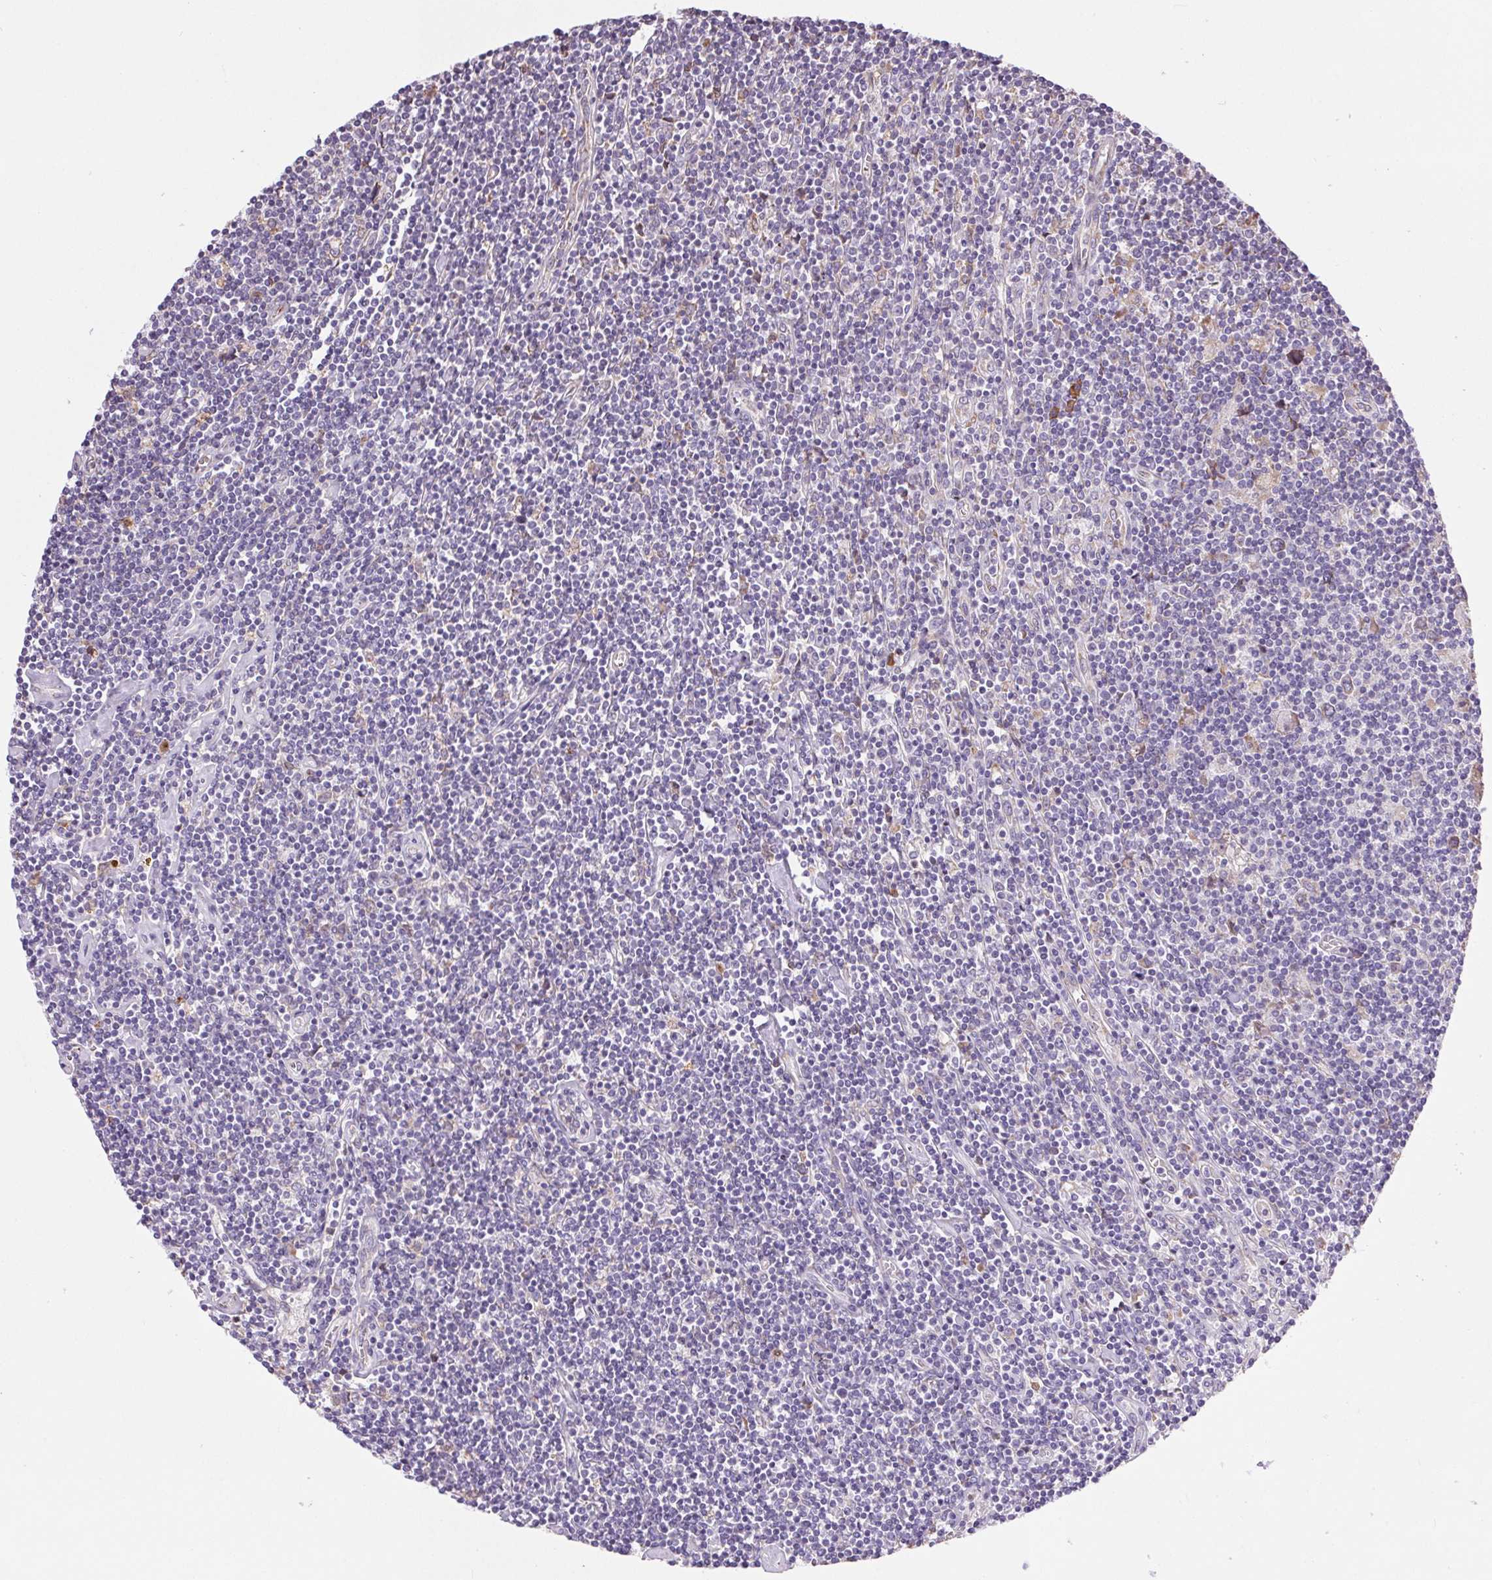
{"staining": {"intensity": "negative", "quantity": "none", "location": "none"}, "tissue": "lymphoma", "cell_type": "Tumor cells", "image_type": "cancer", "snomed": [{"axis": "morphology", "description": "Hodgkin's disease, NOS"}, {"axis": "topography", "description": "Lymph node"}], "caption": "Immunohistochemistry of lymphoma reveals no staining in tumor cells.", "gene": "SNX31", "patient": {"sex": "male", "age": 40}}